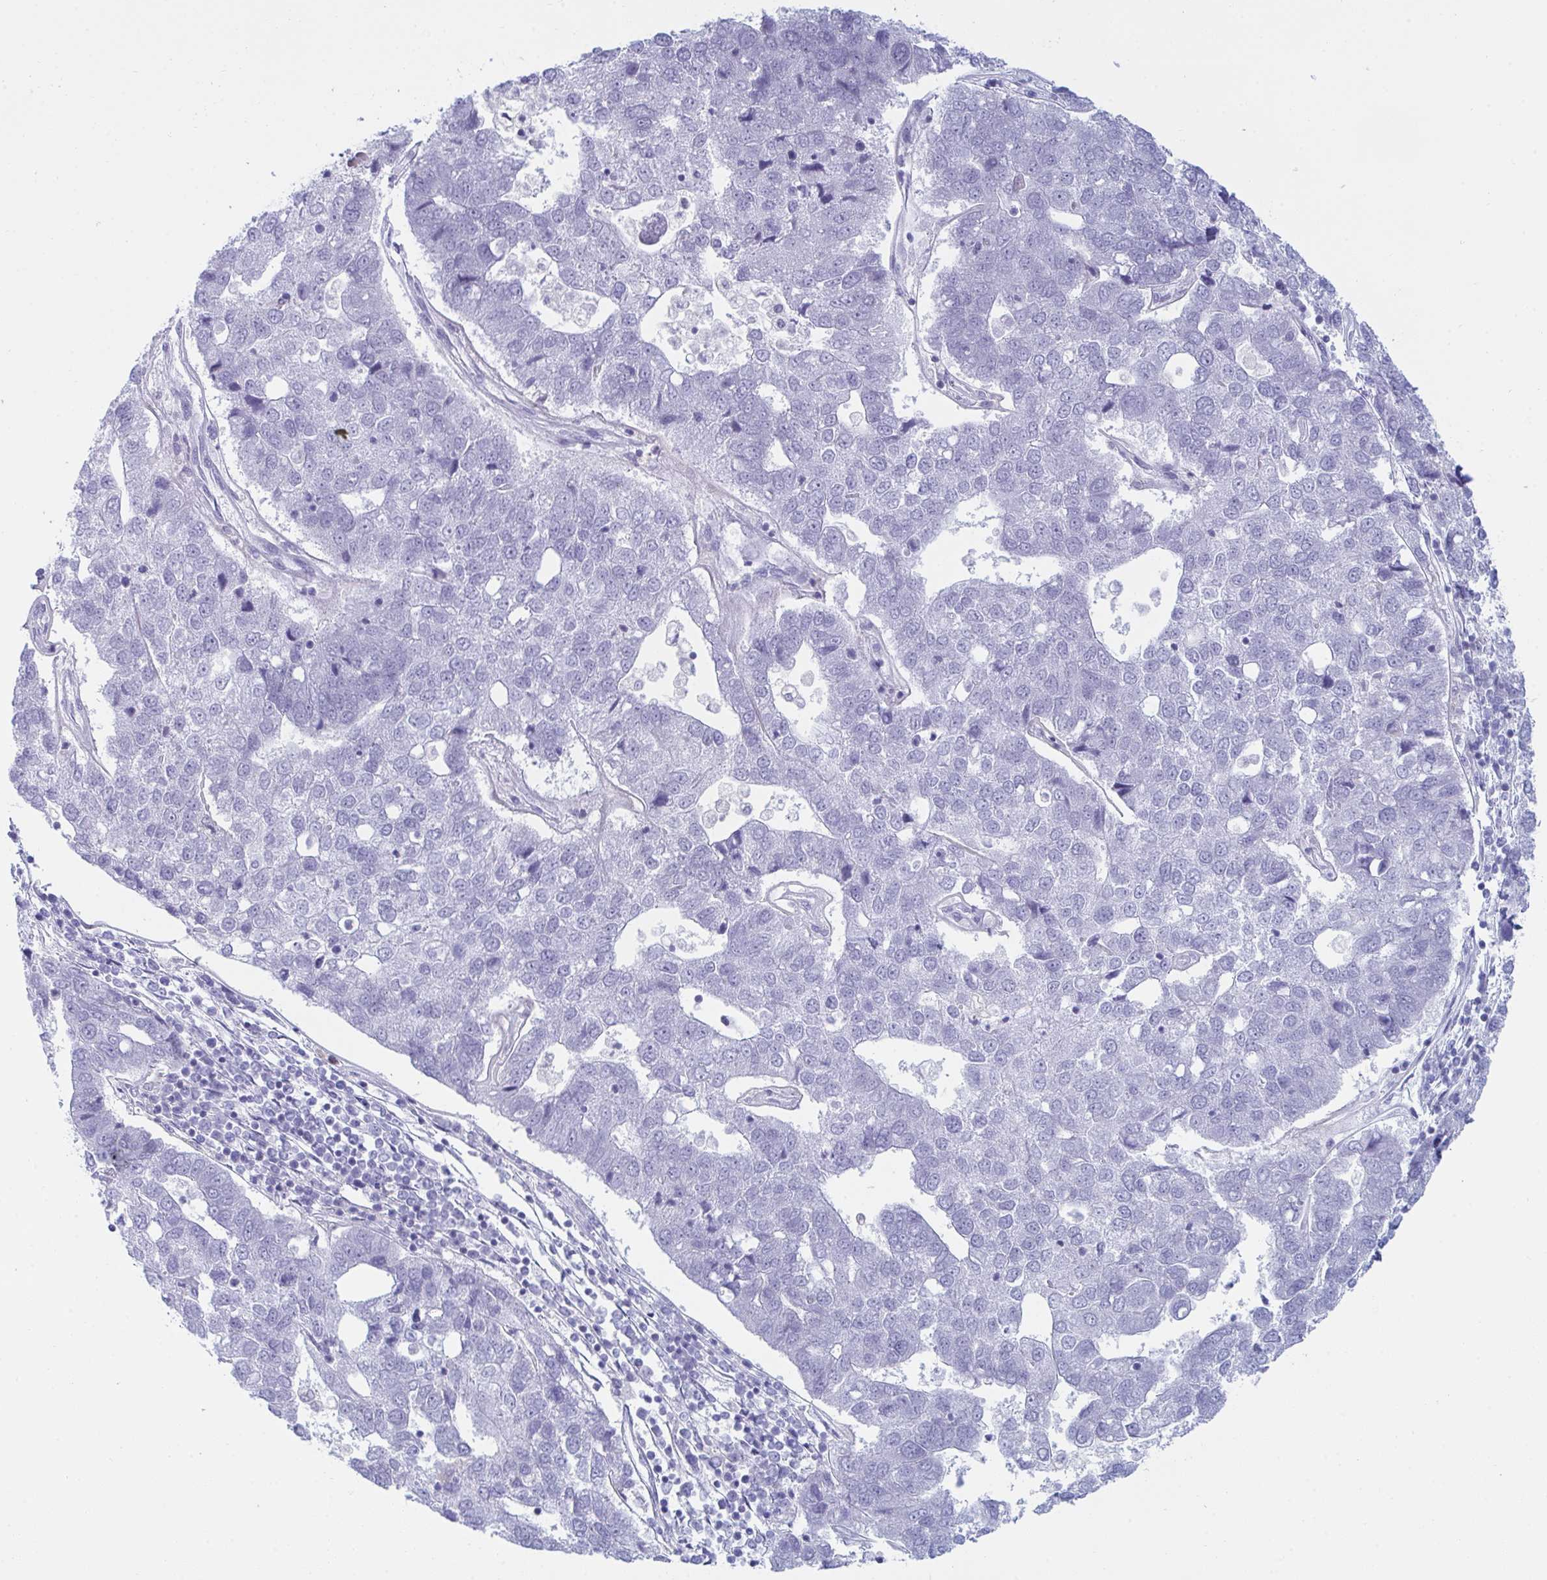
{"staining": {"intensity": "negative", "quantity": "none", "location": "none"}, "tissue": "pancreatic cancer", "cell_type": "Tumor cells", "image_type": "cancer", "snomed": [{"axis": "morphology", "description": "Adenocarcinoma, NOS"}, {"axis": "topography", "description": "Pancreas"}], "caption": "IHC photomicrograph of neoplastic tissue: adenocarcinoma (pancreatic) stained with DAB (3,3'-diaminobenzidine) exhibits no significant protein positivity in tumor cells. The staining is performed using DAB brown chromogen with nuclei counter-stained in using hematoxylin.", "gene": "MYO1F", "patient": {"sex": "female", "age": 61}}